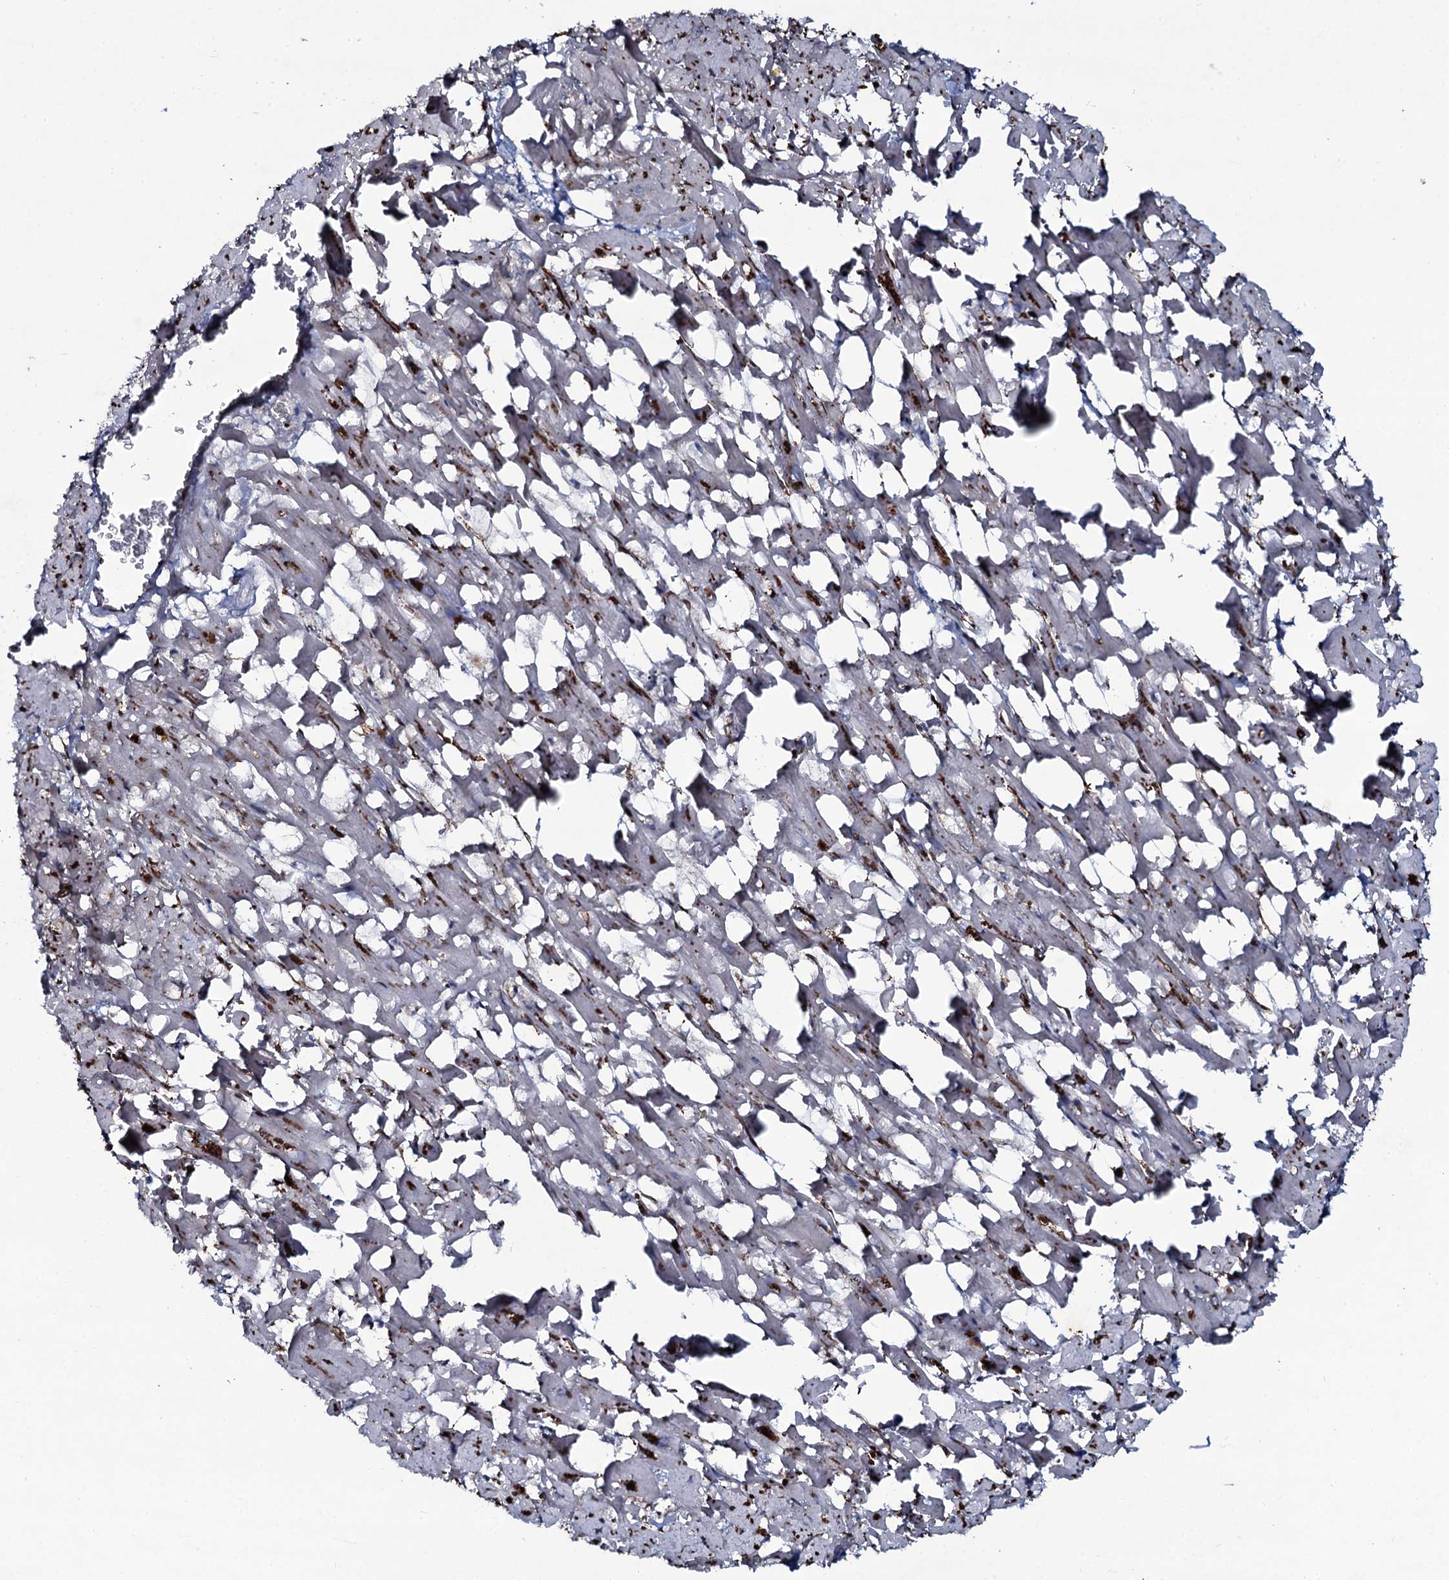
{"staining": {"intensity": "moderate", "quantity": "<25%", "location": "cytoplasmic/membranous"}, "tissue": "heart muscle", "cell_type": "Cardiomyocytes", "image_type": "normal", "snomed": [{"axis": "morphology", "description": "Normal tissue, NOS"}, {"axis": "topography", "description": "Heart"}], "caption": "High-power microscopy captured an immunohistochemistry micrograph of unremarkable heart muscle, revealing moderate cytoplasmic/membranous staining in about <25% of cardiomyocytes.", "gene": "SNAP23", "patient": {"sex": "female", "age": 64}}